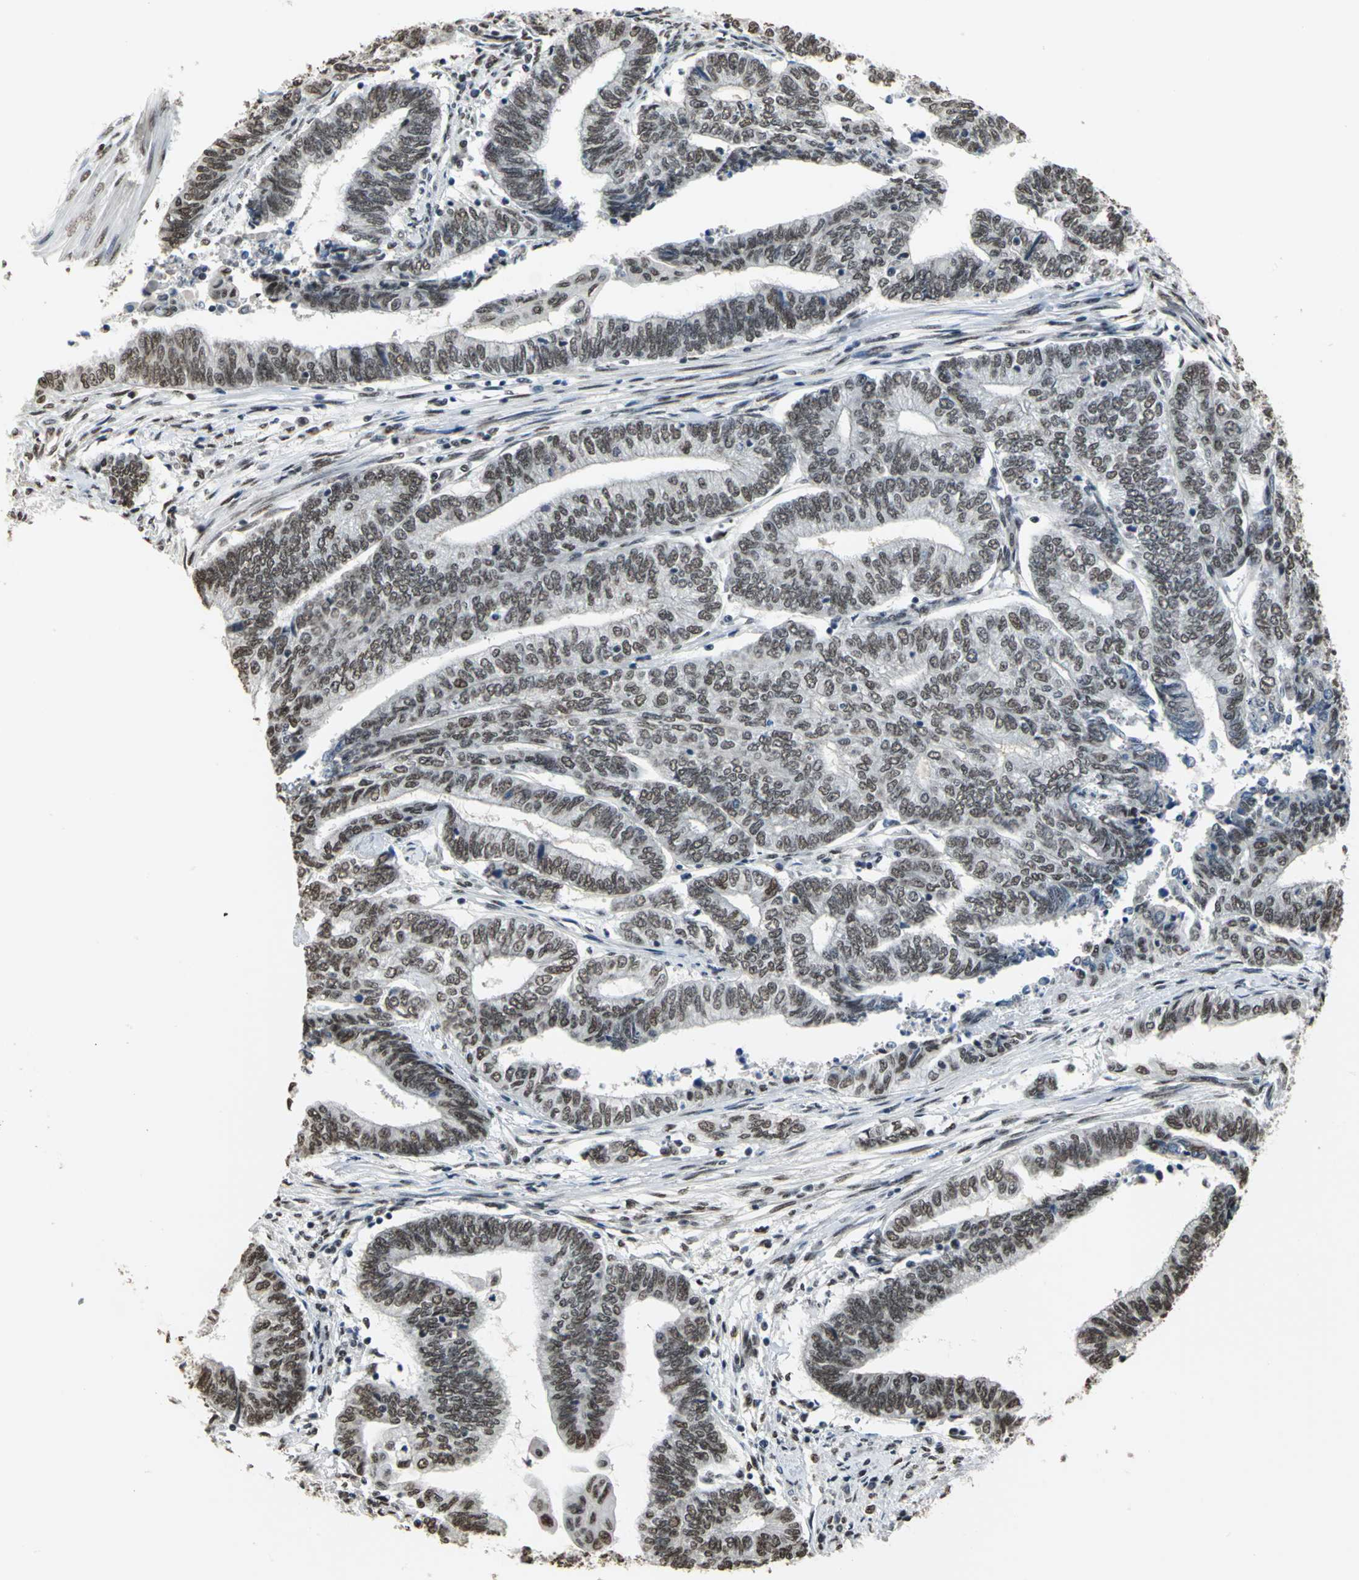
{"staining": {"intensity": "strong", "quantity": ">75%", "location": "nuclear"}, "tissue": "endometrial cancer", "cell_type": "Tumor cells", "image_type": "cancer", "snomed": [{"axis": "morphology", "description": "Adenocarcinoma, NOS"}, {"axis": "topography", "description": "Uterus"}, {"axis": "topography", "description": "Endometrium"}], "caption": "The image demonstrates immunohistochemical staining of adenocarcinoma (endometrial). There is strong nuclear positivity is identified in about >75% of tumor cells.", "gene": "CCDC88C", "patient": {"sex": "female", "age": 70}}